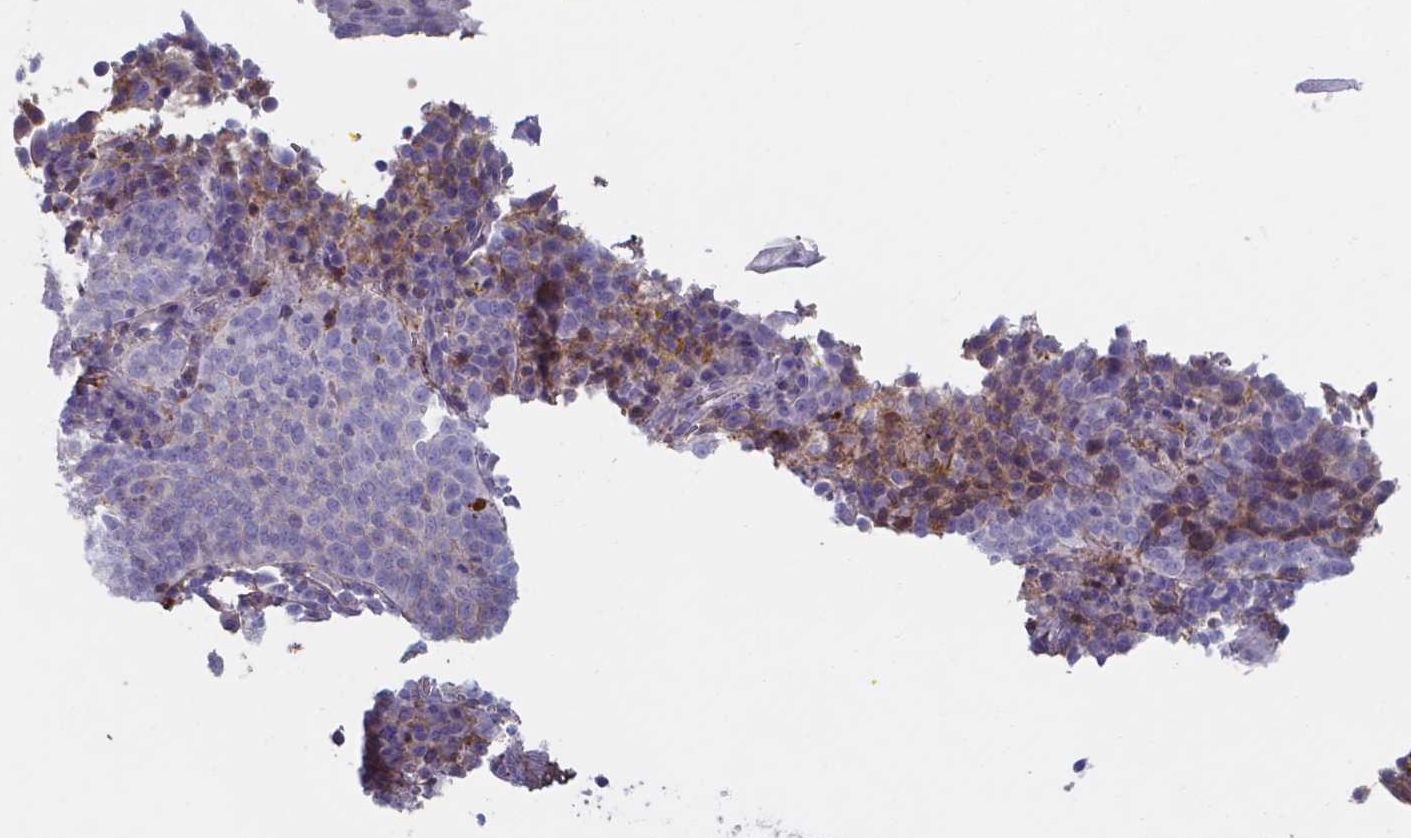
{"staining": {"intensity": "negative", "quantity": "none", "location": "none"}, "tissue": "cervical cancer", "cell_type": "Tumor cells", "image_type": "cancer", "snomed": [{"axis": "morphology", "description": "Squamous cell carcinoma, NOS"}, {"axis": "topography", "description": "Cervix"}], "caption": "High power microscopy photomicrograph of an immunohistochemistry photomicrograph of cervical cancer (squamous cell carcinoma), revealing no significant expression in tumor cells. (DAB (3,3'-diaminobenzidine) IHC with hematoxylin counter stain).", "gene": "SERPINA1", "patient": {"sex": "female", "age": 34}}